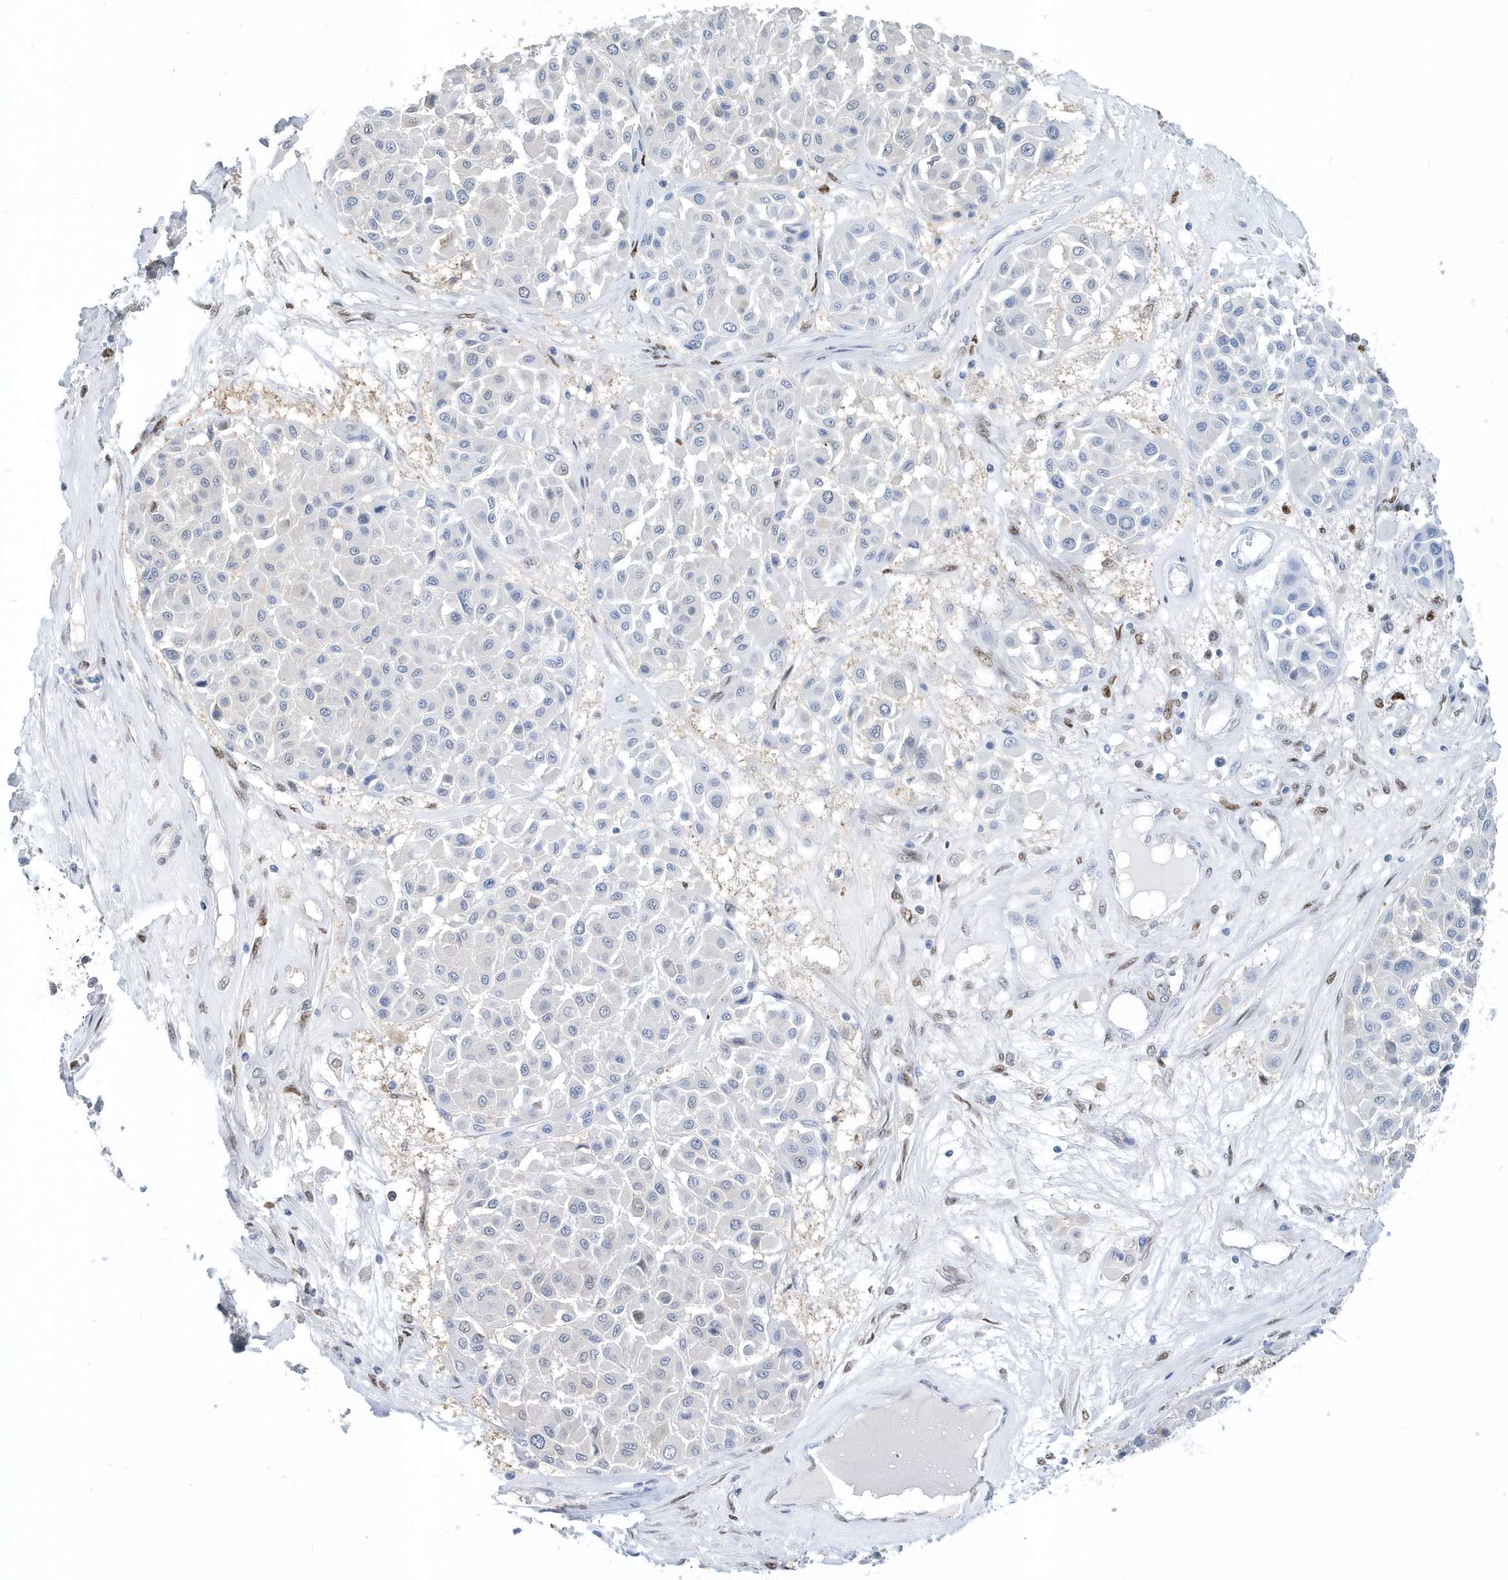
{"staining": {"intensity": "negative", "quantity": "none", "location": "none"}, "tissue": "melanoma", "cell_type": "Tumor cells", "image_type": "cancer", "snomed": [{"axis": "morphology", "description": "Malignant melanoma, Metastatic site"}, {"axis": "topography", "description": "Soft tissue"}], "caption": "Photomicrograph shows no significant protein positivity in tumor cells of melanoma.", "gene": "MACROH2A2", "patient": {"sex": "male", "age": 41}}